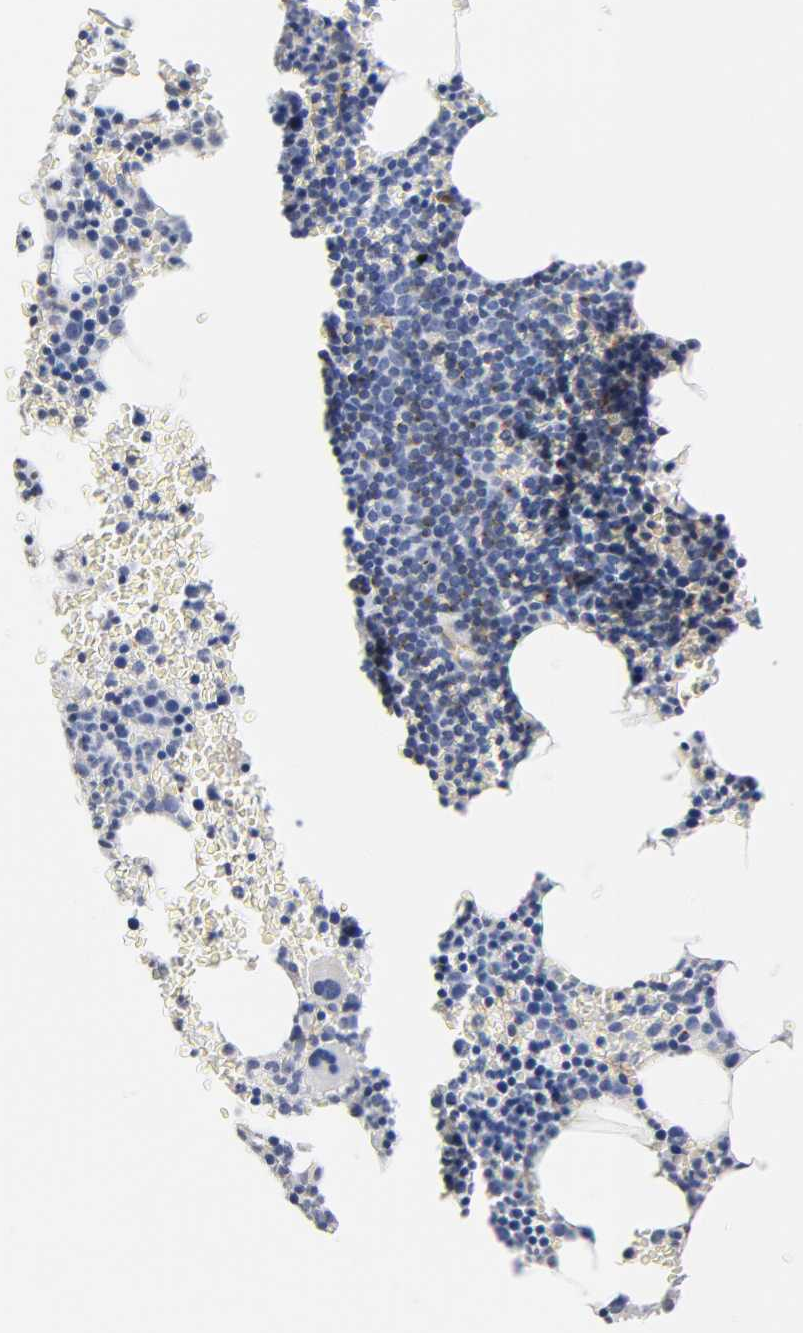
{"staining": {"intensity": "weak", "quantity": "<25%", "location": "cytoplasmic/membranous"}, "tissue": "bone marrow", "cell_type": "Hematopoietic cells", "image_type": "normal", "snomed": [{"axis": "morphology", "description": "Normal tissue, NOS"}, {"axis": "topography", "description": "Bone marrow"}], "caption": "This image is of benign bone marrow stained with immunohistochemistry (IHC) to label a protein in brown with the nuclei are counter-stained blue. There is no expression in hematopoietic cells.", "gene": "SPTAN1", "patient": {"sex": "female", "age": 68}}